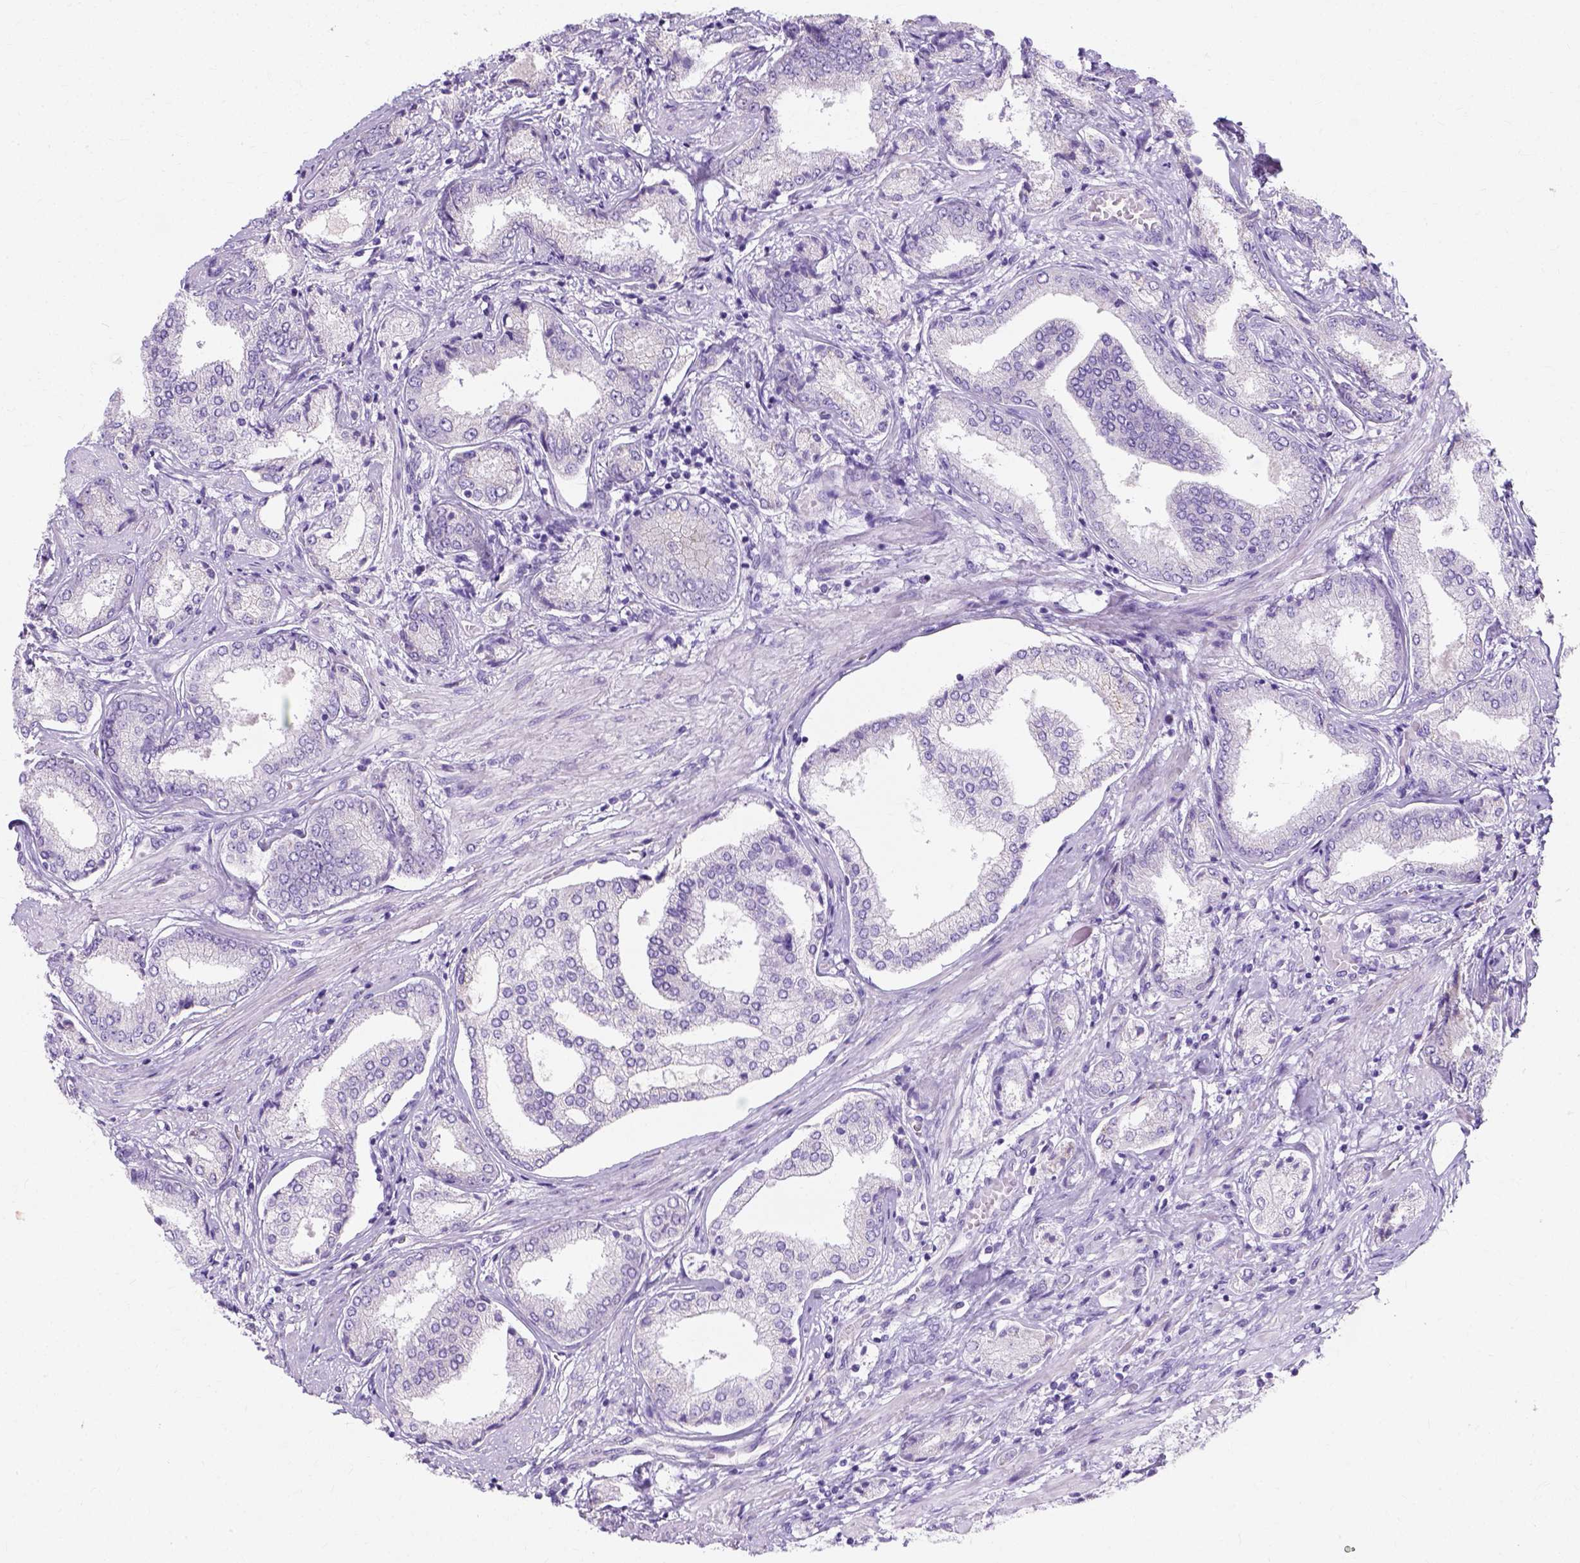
{"staining": {"intensity": "negative", "quantity": "none", "location": "none"}, "tissue": "prostate cancer", "cell_type": "Tumor cells", "image_type": "cancer", "snomed": [{"axis": "morphology", "description": "Adenocarcinoma, NOS"}, {"axis": "topography", "description": "Prostate"}], "caption": "Immunohistochemical staining of adenocarcinoma (prostate) displays no significant expression in tumor cells.", "gene": "MYH15", "patient": {"sex": "male", "age": 63}}